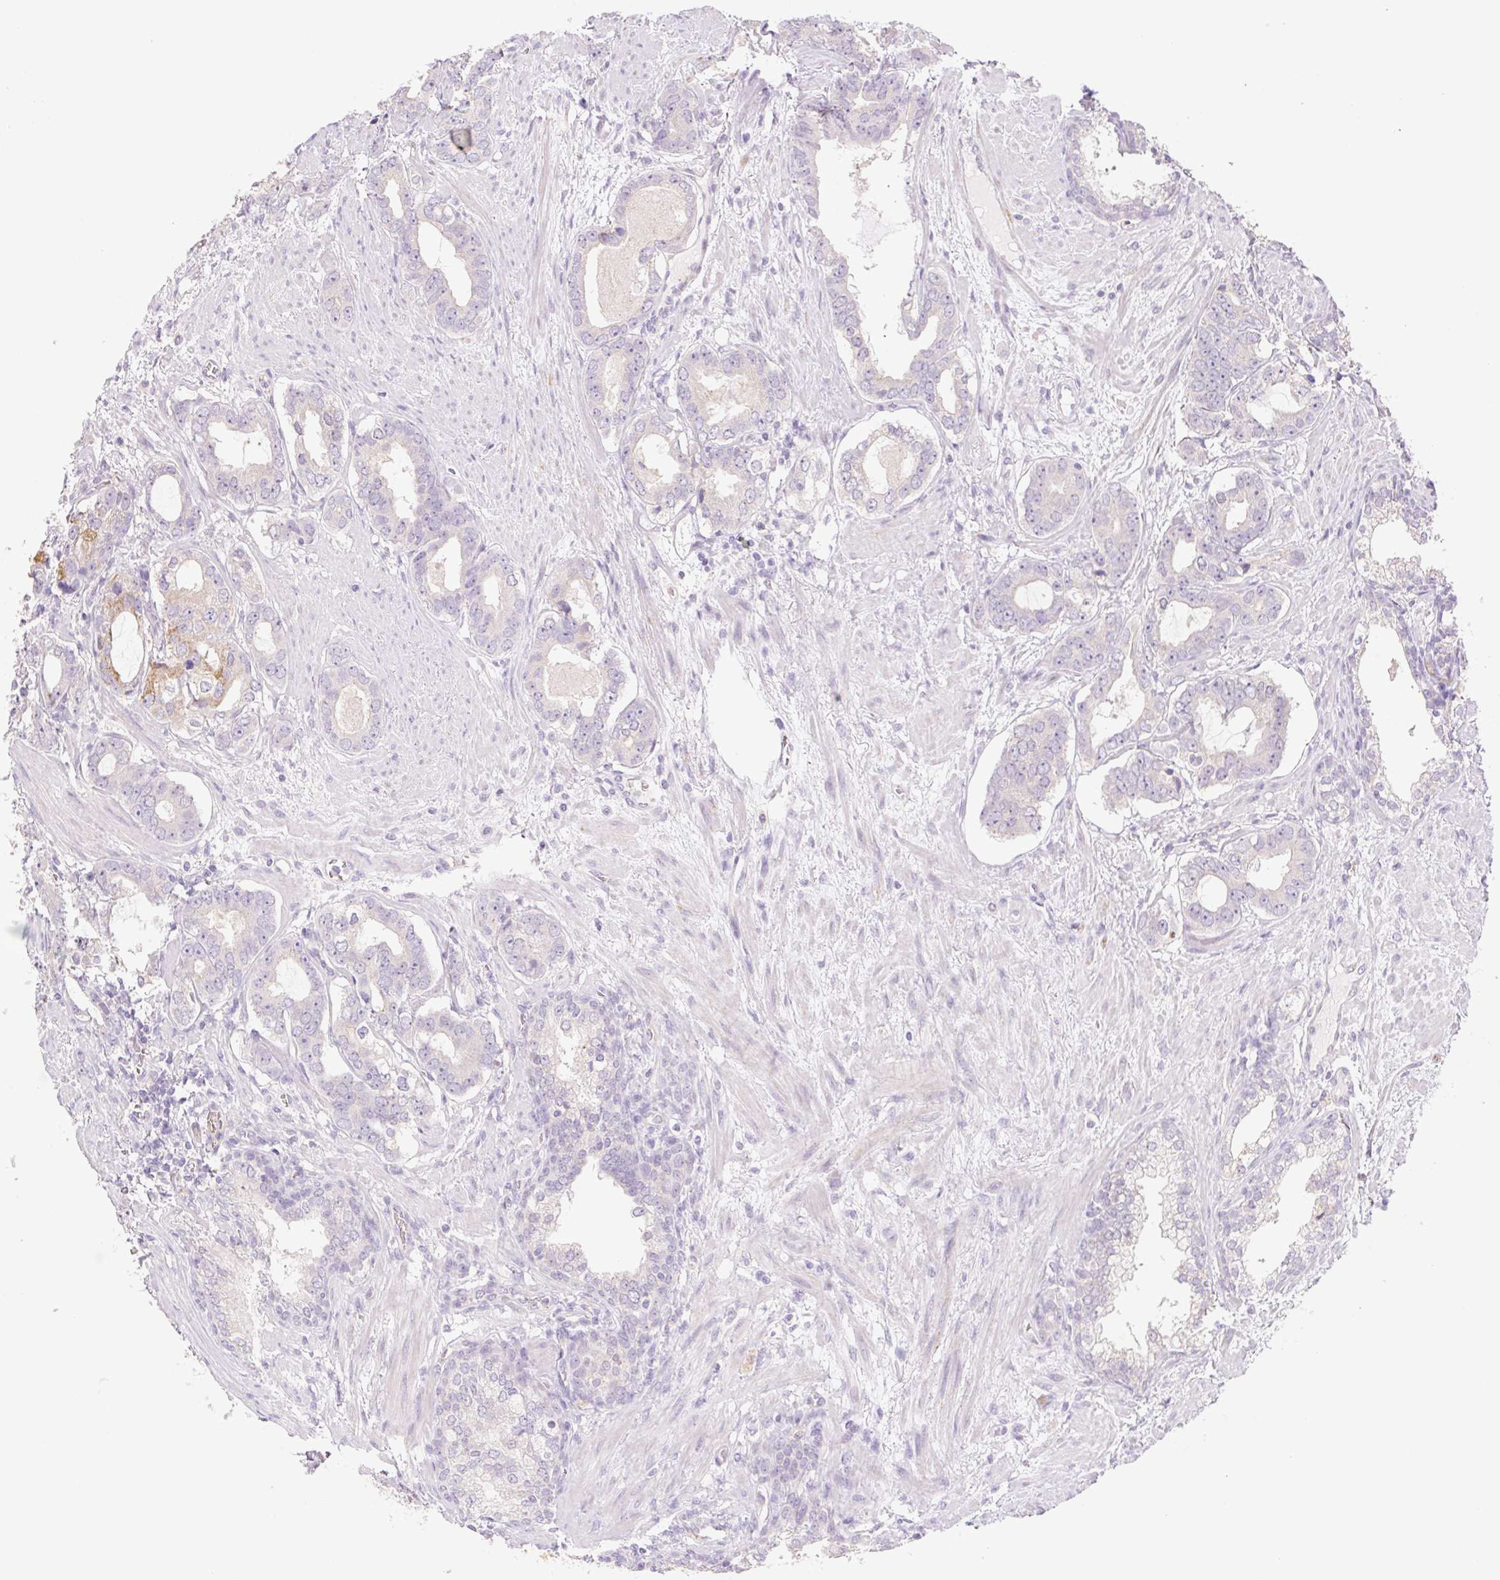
{"staining": {"intensity": "weak", "quantity": "<25%", "location": "cytoplasmic/membranous"}, "tissue": "prostate cancer", "cell_type": "Tumor cells", "image_type": "cancer", "snomed": [{"axis": "morphology", "description": "Adenocarcinoma, High grade"}, {"axis": "topography", "description": "Prostate"}], "caption": "A high-resolution histopathology image shows IHC staining of prostate adenocarcinoma (high-grade), which exhibits no significant positivity in tumor cells. The staining was performed using DAB (3,3'-diaminobenzidine) to visualize the protein expression in brown, while the nuclei were stained in blue with hematoxylin (Magnification: 20x).", "gene": "IGFL3", "patient": {"sex": "male", "age": 75}}